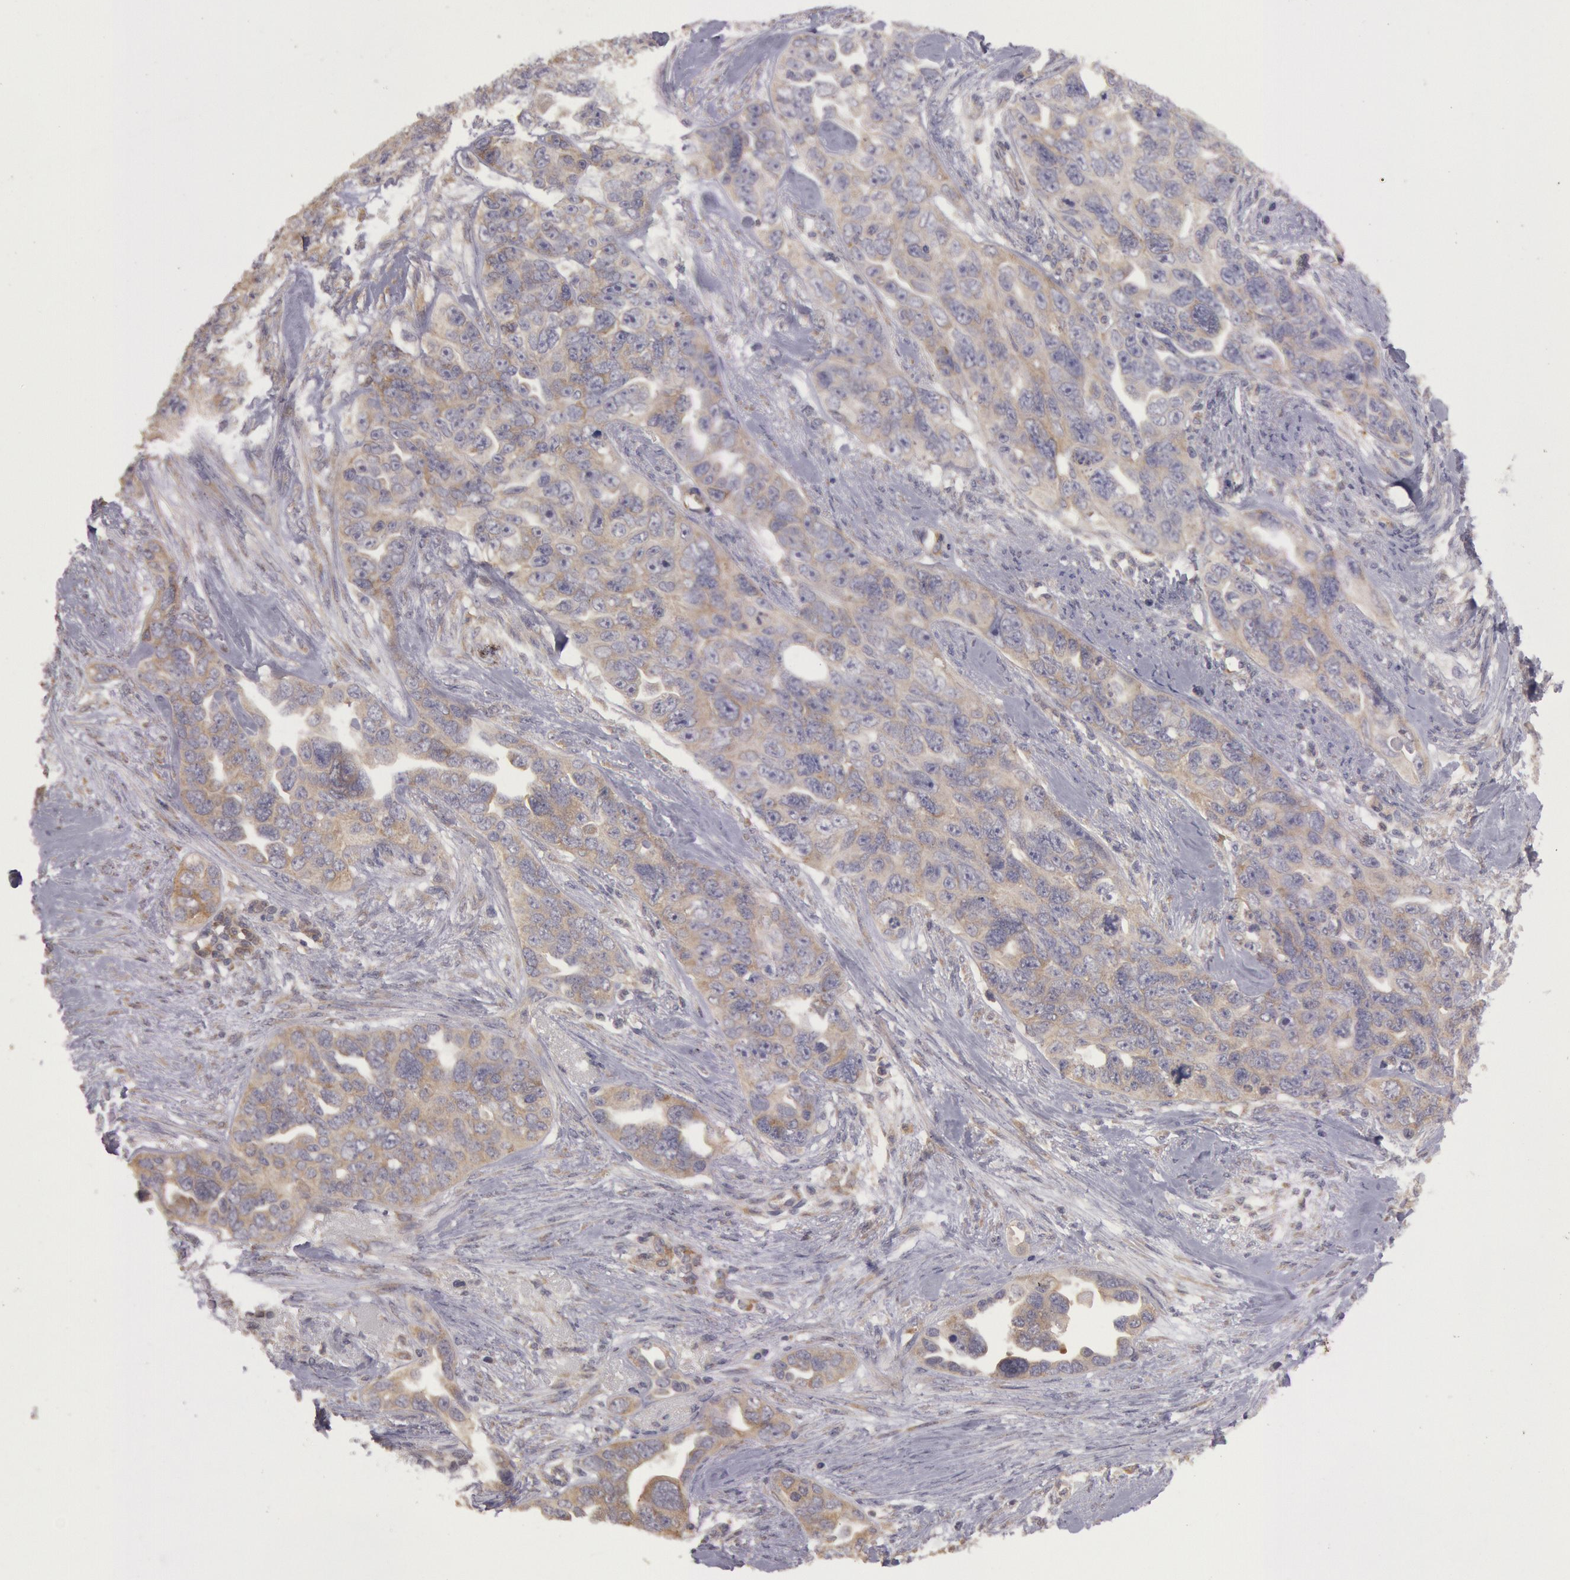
{"staining": {"intensity": "weak", "quantity": ">75%", "location": "cytoplasmic/membranous"}, "tissue": "ovarian cancer", "cell_type": "Tumor cells", "image_type": "cancer", "snomed": [{"axis": "morphology", "description": "Cystadenocarcinoma, serous, NOS"}, {"axis": "topography", "description": "Ovary"}], "caption": "A brown stain highlights weak cytoplasmic/membranous staining of a protein in human ovarian cancer tumor cells.", "gene": "NMT2", "patient": {"sex": "female", "age": 63}}